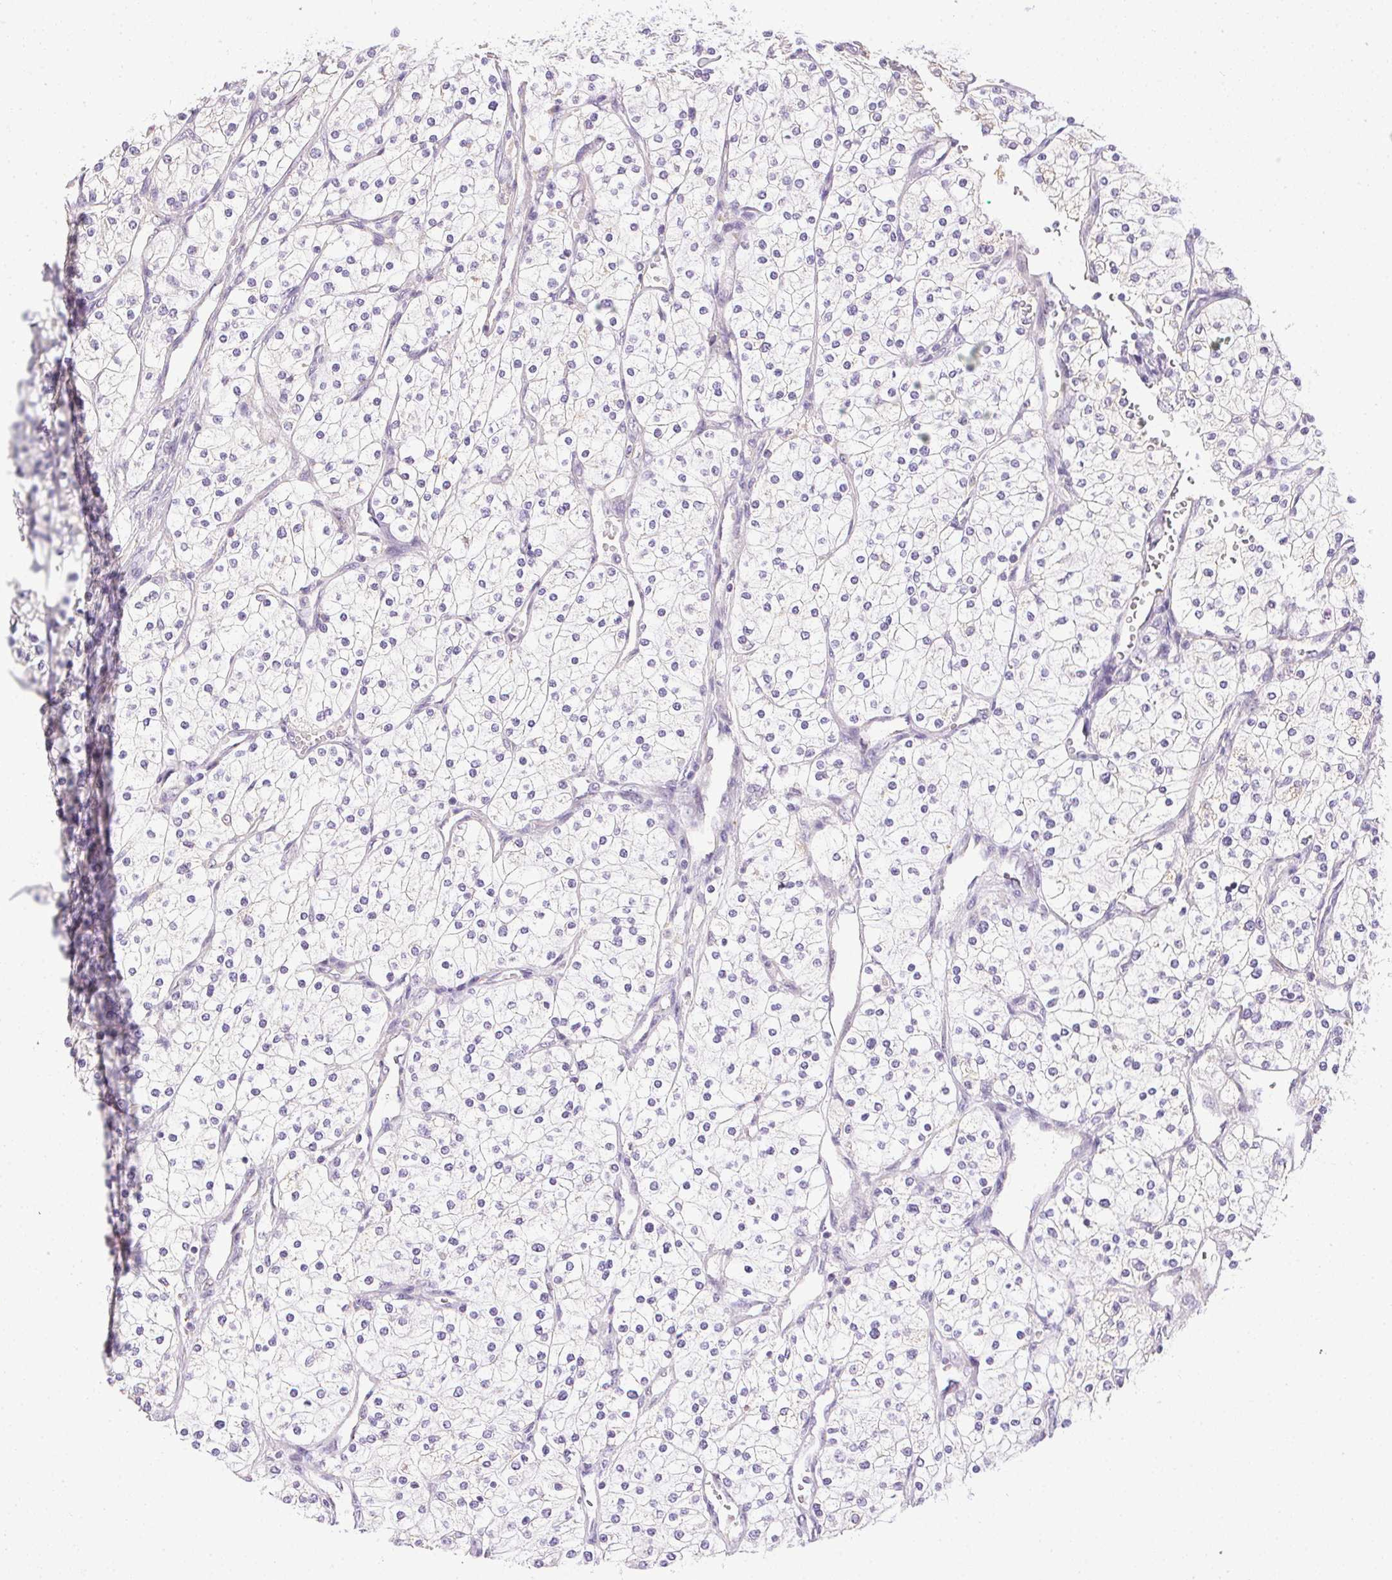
{"staining": {"intensity": "negative", "quantity": "none", "location": "none"}, "tissue": "renal cancer", "cell_type": "Tumor cells", "image_type": "cancer", "snomed": [{"axis": "morphology", "description": "Adenocarcinoma, NOS"}, {"axis": "topography", "description": "Kidney"}], "caption": "Human renal cancer stained for a protein using immunohistochemistry displays no expression in tumor cells.", "gene": "PRL", "patient": {"sex": "male", "age": 80}}